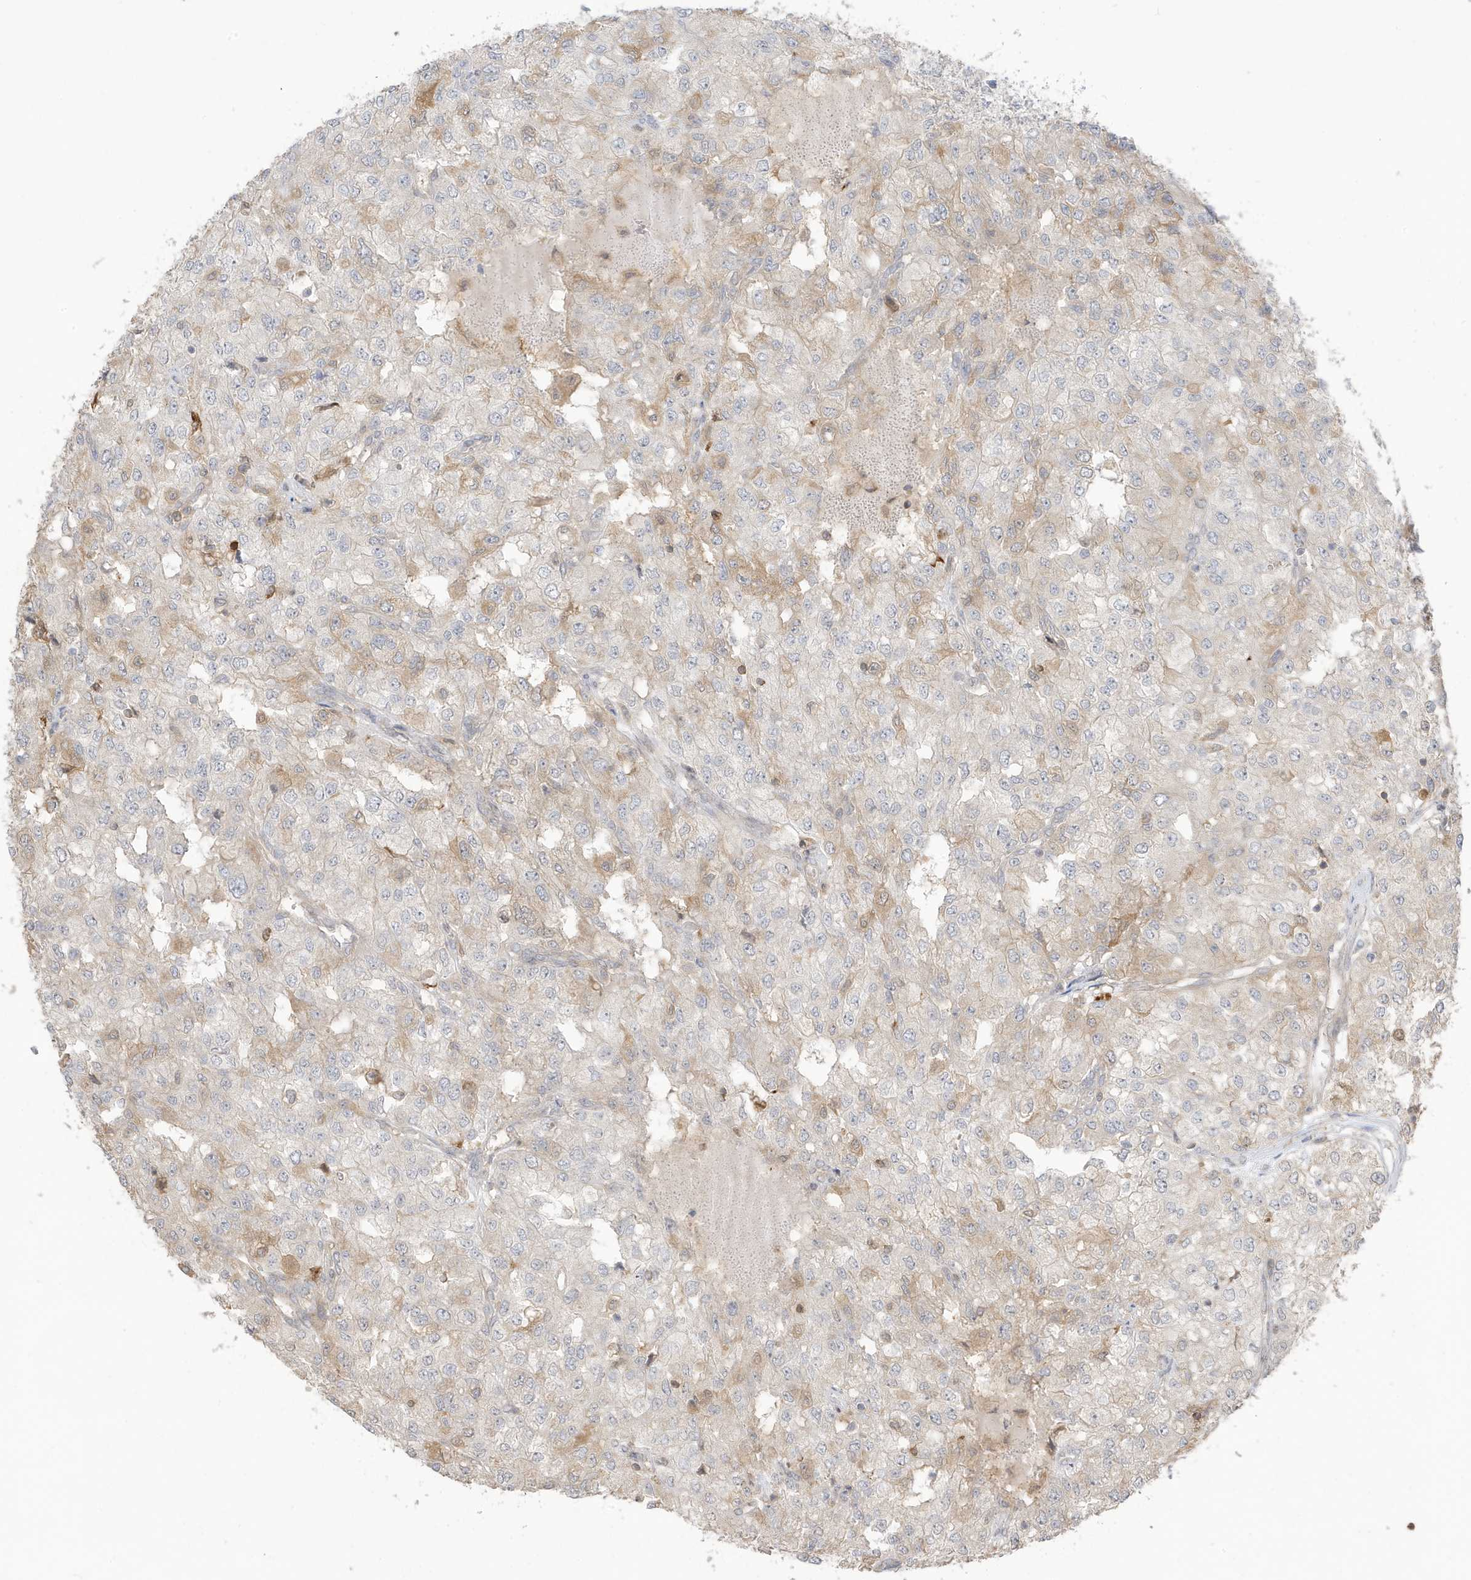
{"staining": {"intensity": "weak", "quantity": "<25%", "location": "cytoplasmic/membranous"}, "tissue": "renal cancer", "cell_type": "Tumor cells", "image_type": "cancer", "snomed": [{"axis": "morphology", "description": "Adenocarcinoma, NOS"}, {"axis": "topography", "description": "Kidney"}], "caption": "Immunohistochemical staining of human renal adenocarcinoma reveals no significant positivity in tumor cells.", "gene": "TAB3", "patient": {"sex": "female", "age": 54}}